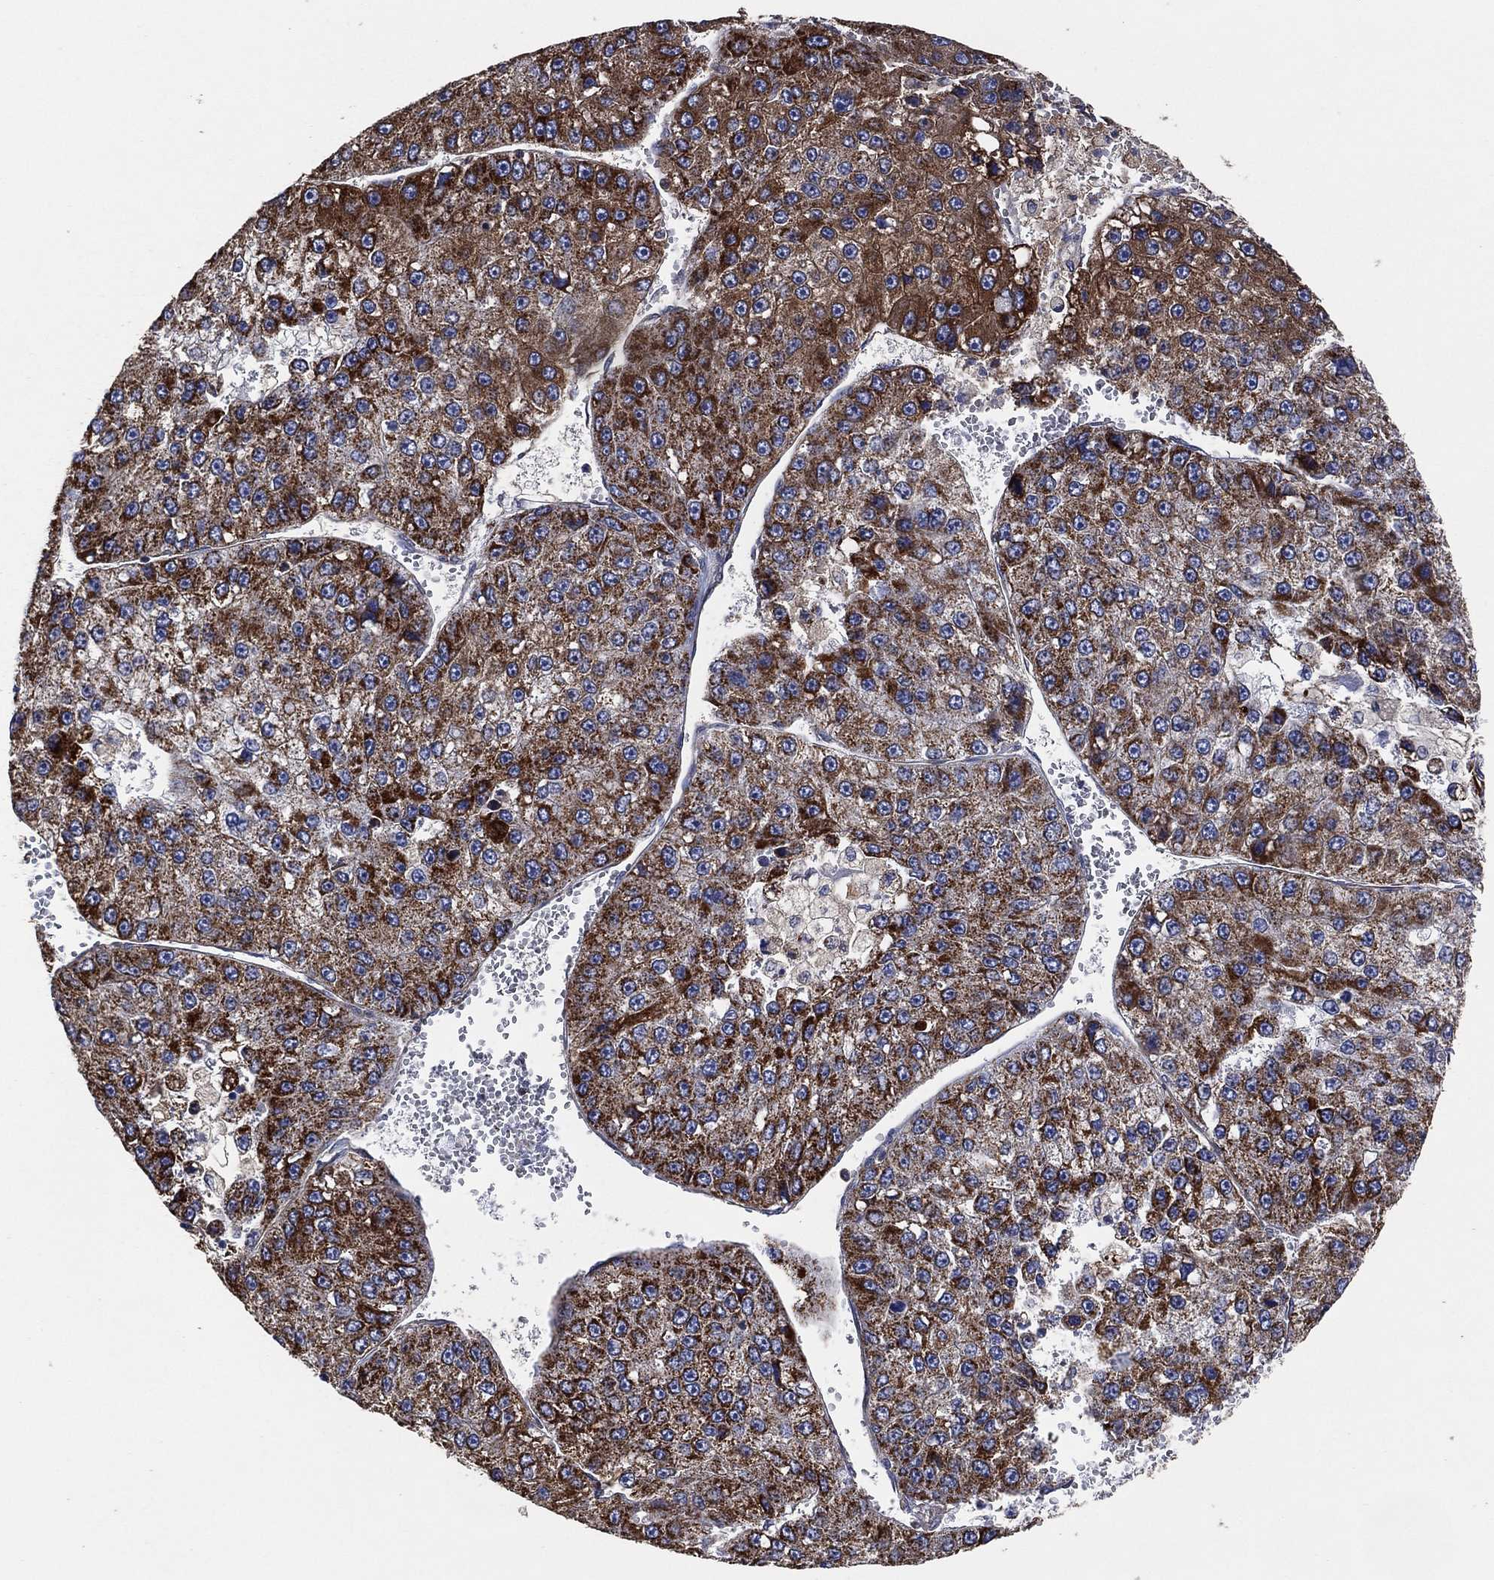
{"staining": {"intensity": "strong", "quantity": "25%-75%", "location": "cytoplasmic/membranous"}, "tissue": "liver cancer", "cell_type": "Tumor cells", "image_type": "cancer", "snomed": [{"axis": "morphology", "description": "Carcinoma, Hepatocellular, NOS"}, {"axis": "topography", "description": "Liver"}], "caption": "The immunohistochemical stain highlights strong cytoplasmic/membranous expression in tumor cells of hepatocellular carcinoma (liver) tissue.", "gene": "LIMD1", "patient": {"sex": "female", "age": 73}}